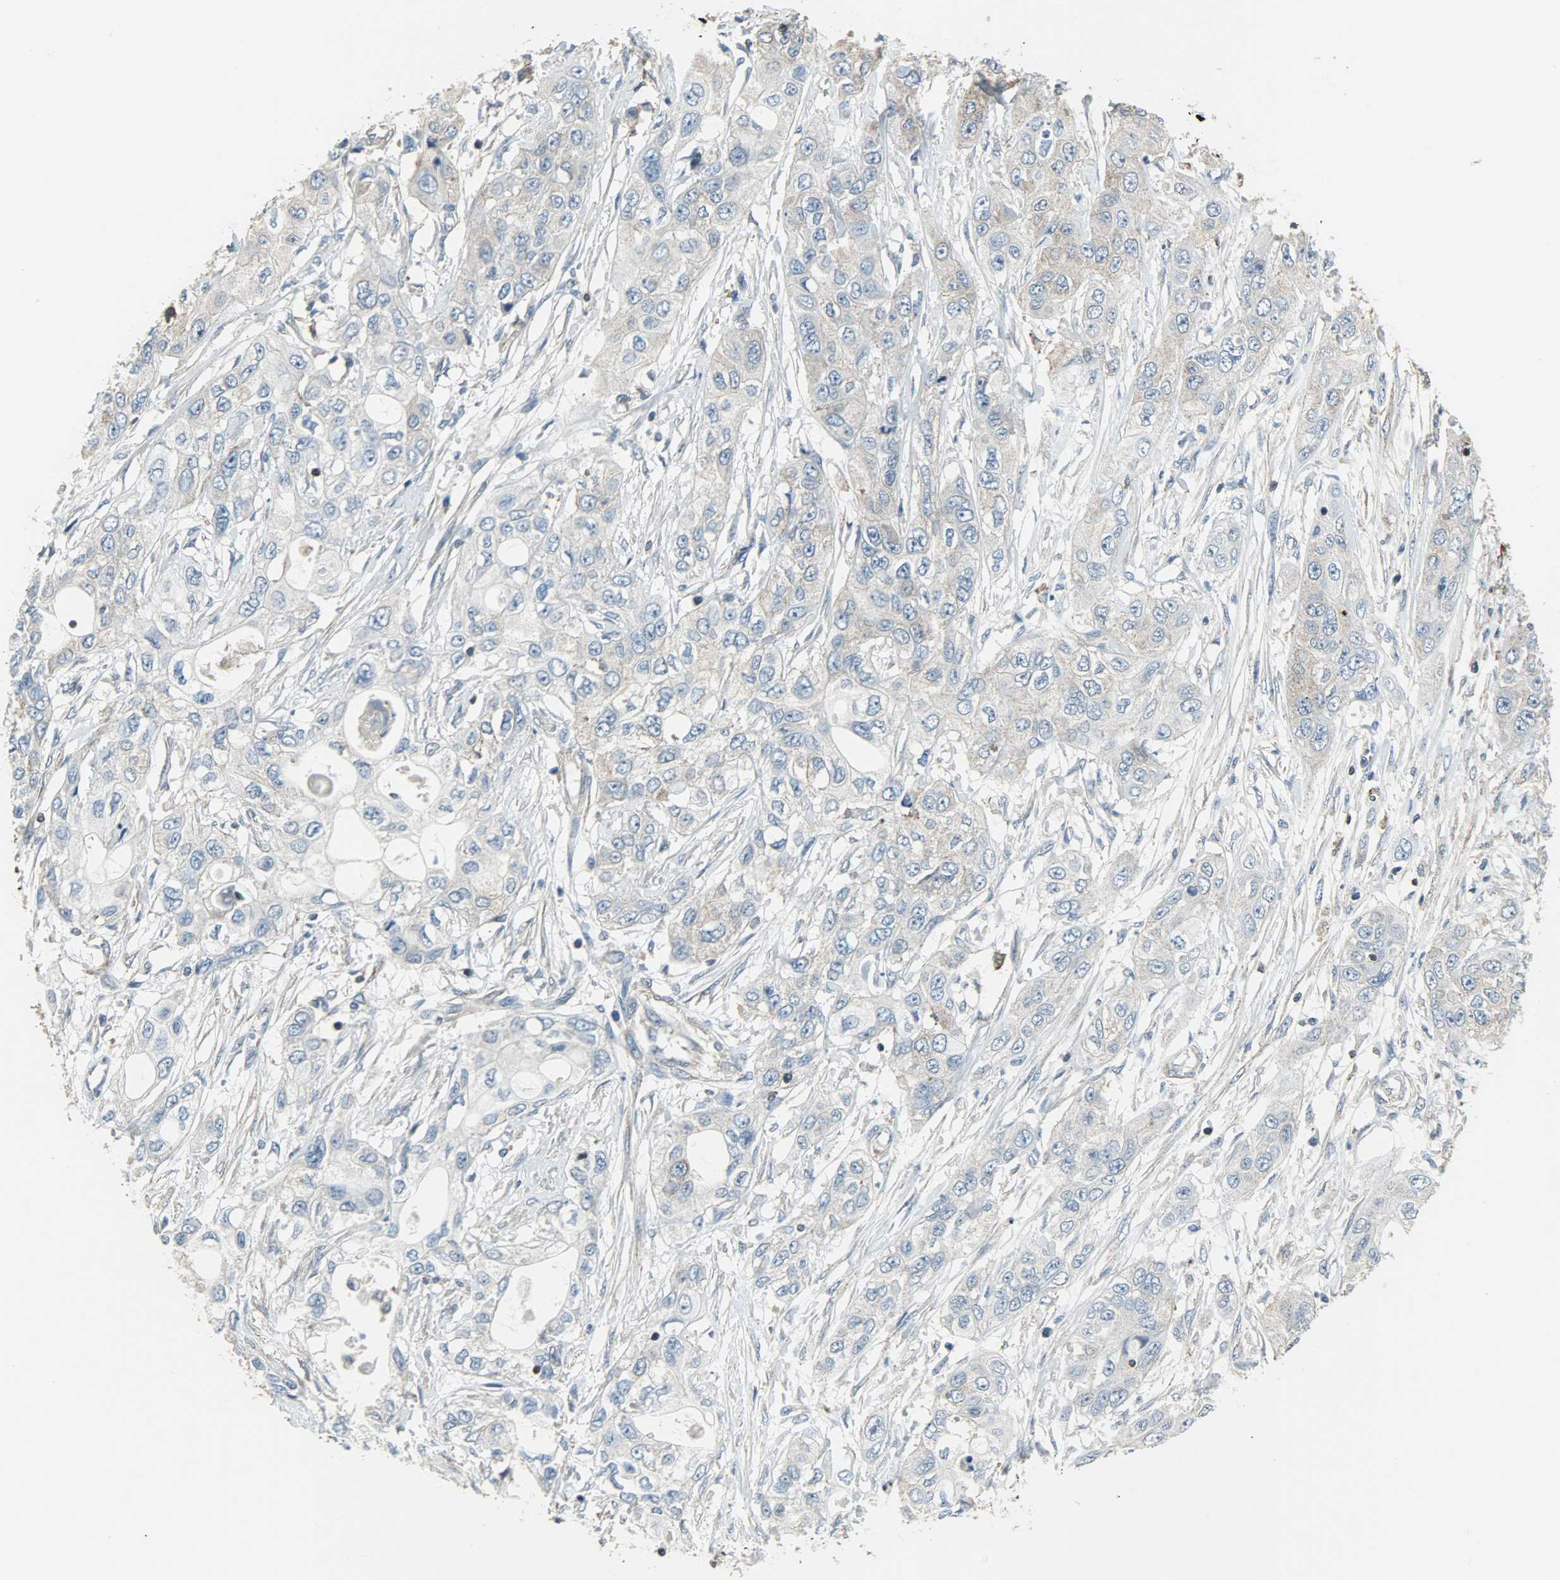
{"staining": {"intensity": "weak", "quantity": ">75%", "location": "cytoplasmic/membranous"}, "tissue": "pancreatic cancer", "cell_type": "Tumor cells", "image_type": "cancer", "snomed": [{"axis": "morphology", "description": "Adenocarcinoma, NOS"}, {"axis": "topography", "description": "Pancreas"}], "caption": "Protein analysis of adenocarcinoma (pancreatic) tissue reveals weak cytoplasmic/membranous expression in about >75% of tumor cells.", "gene": "DNAJA4", "patient": {"sex": "female", "age": 70}}